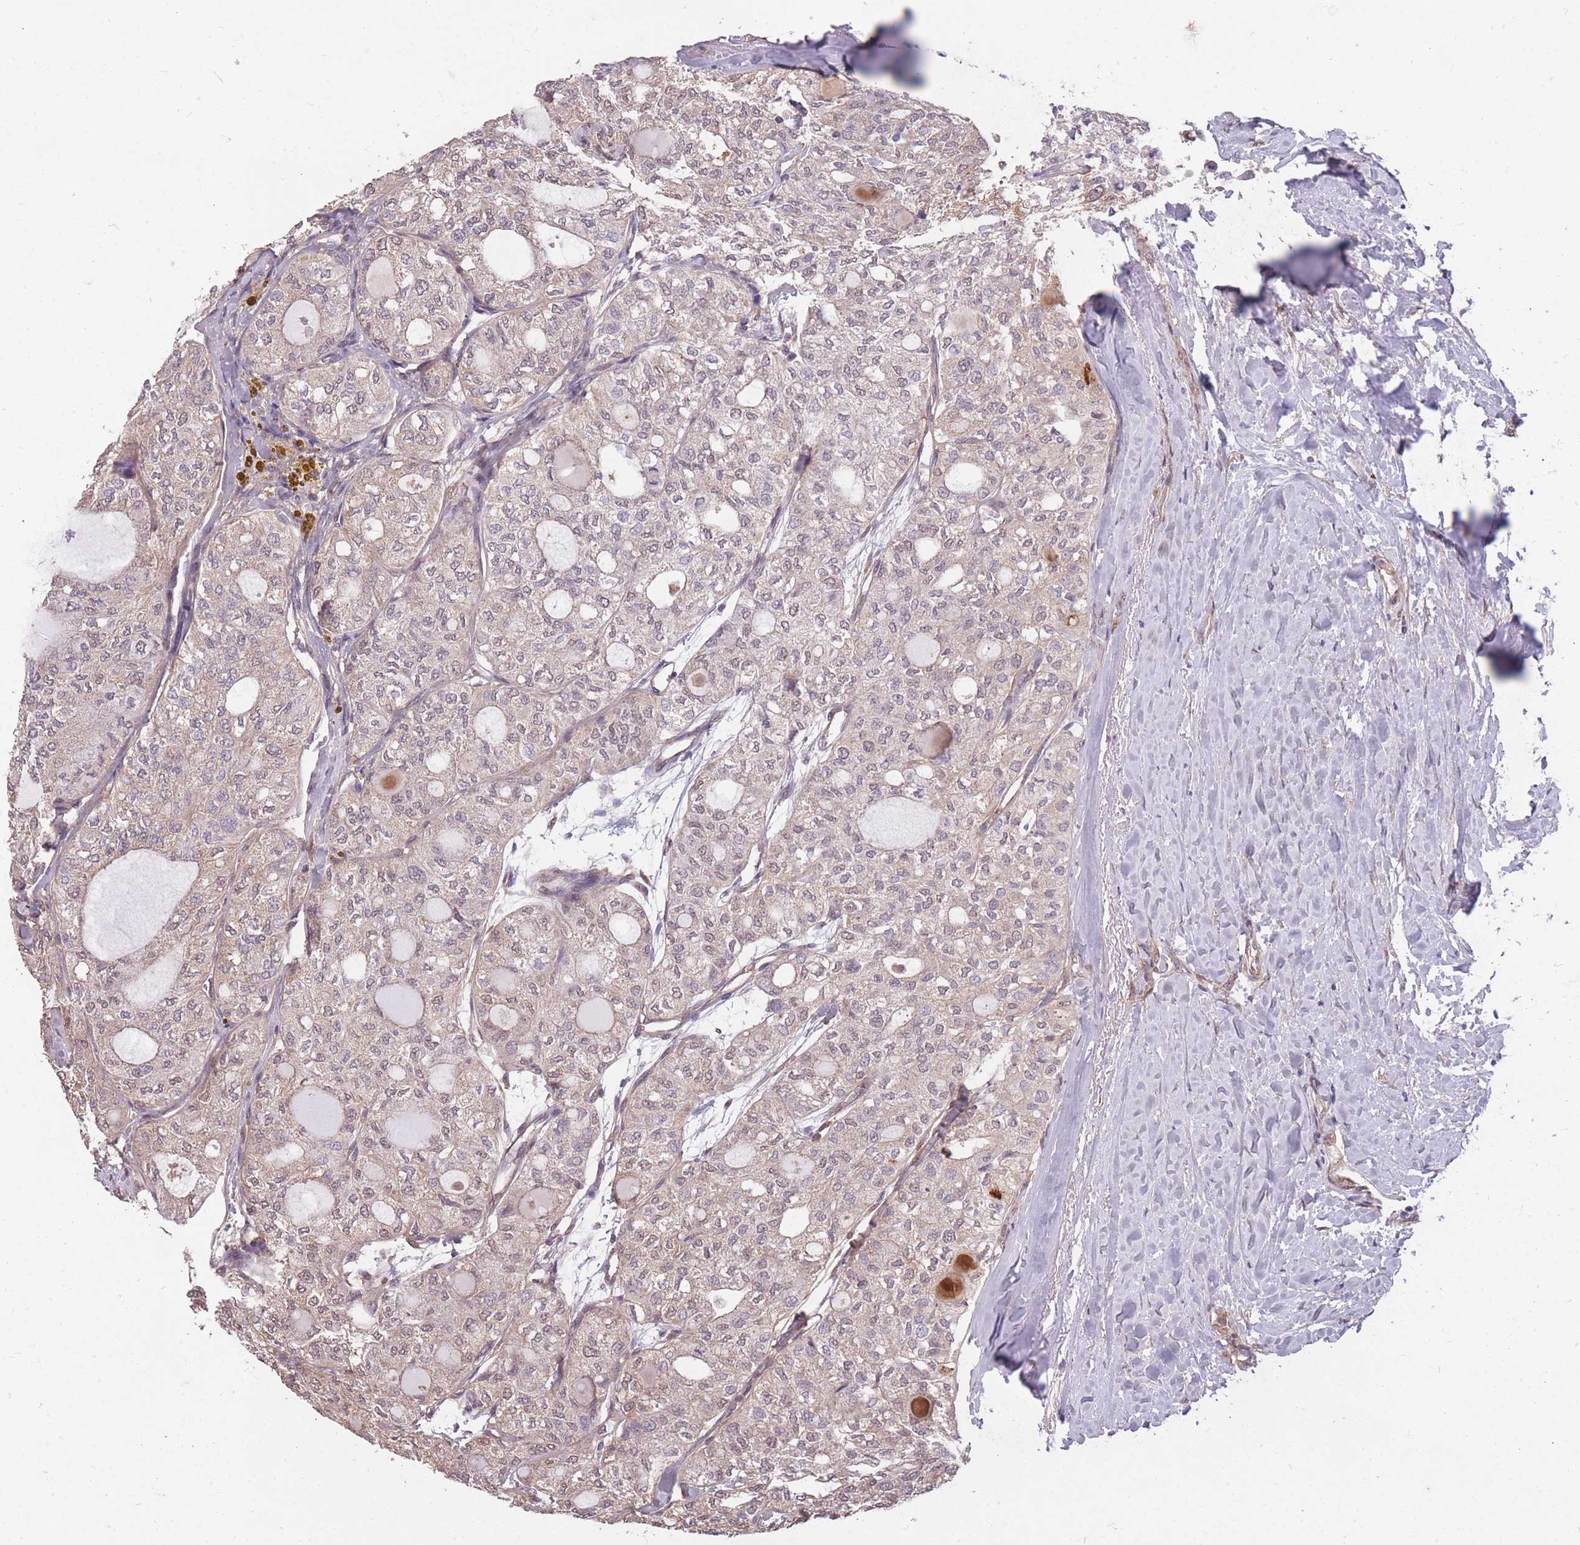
{"staining": {"intensity": "negative", "quantity": "none", "location": "none"}, "tissue": "thyroid cancer", "cell_type": "Tumor cells", "image_type": "cancer", "snomed": [{"axis": "morphology", "description": "Follicular adenoma carcinoma, NOS"}, {"axis": "topography", "description": "Thyroid gland"}], "caption": "IHC image of thyroid cancer stained for a protein (brown), which demonstrates no expression in tumor cells.", "gene": "DYNC1LI2", "patient": {"sex": "male", "age": 75}}